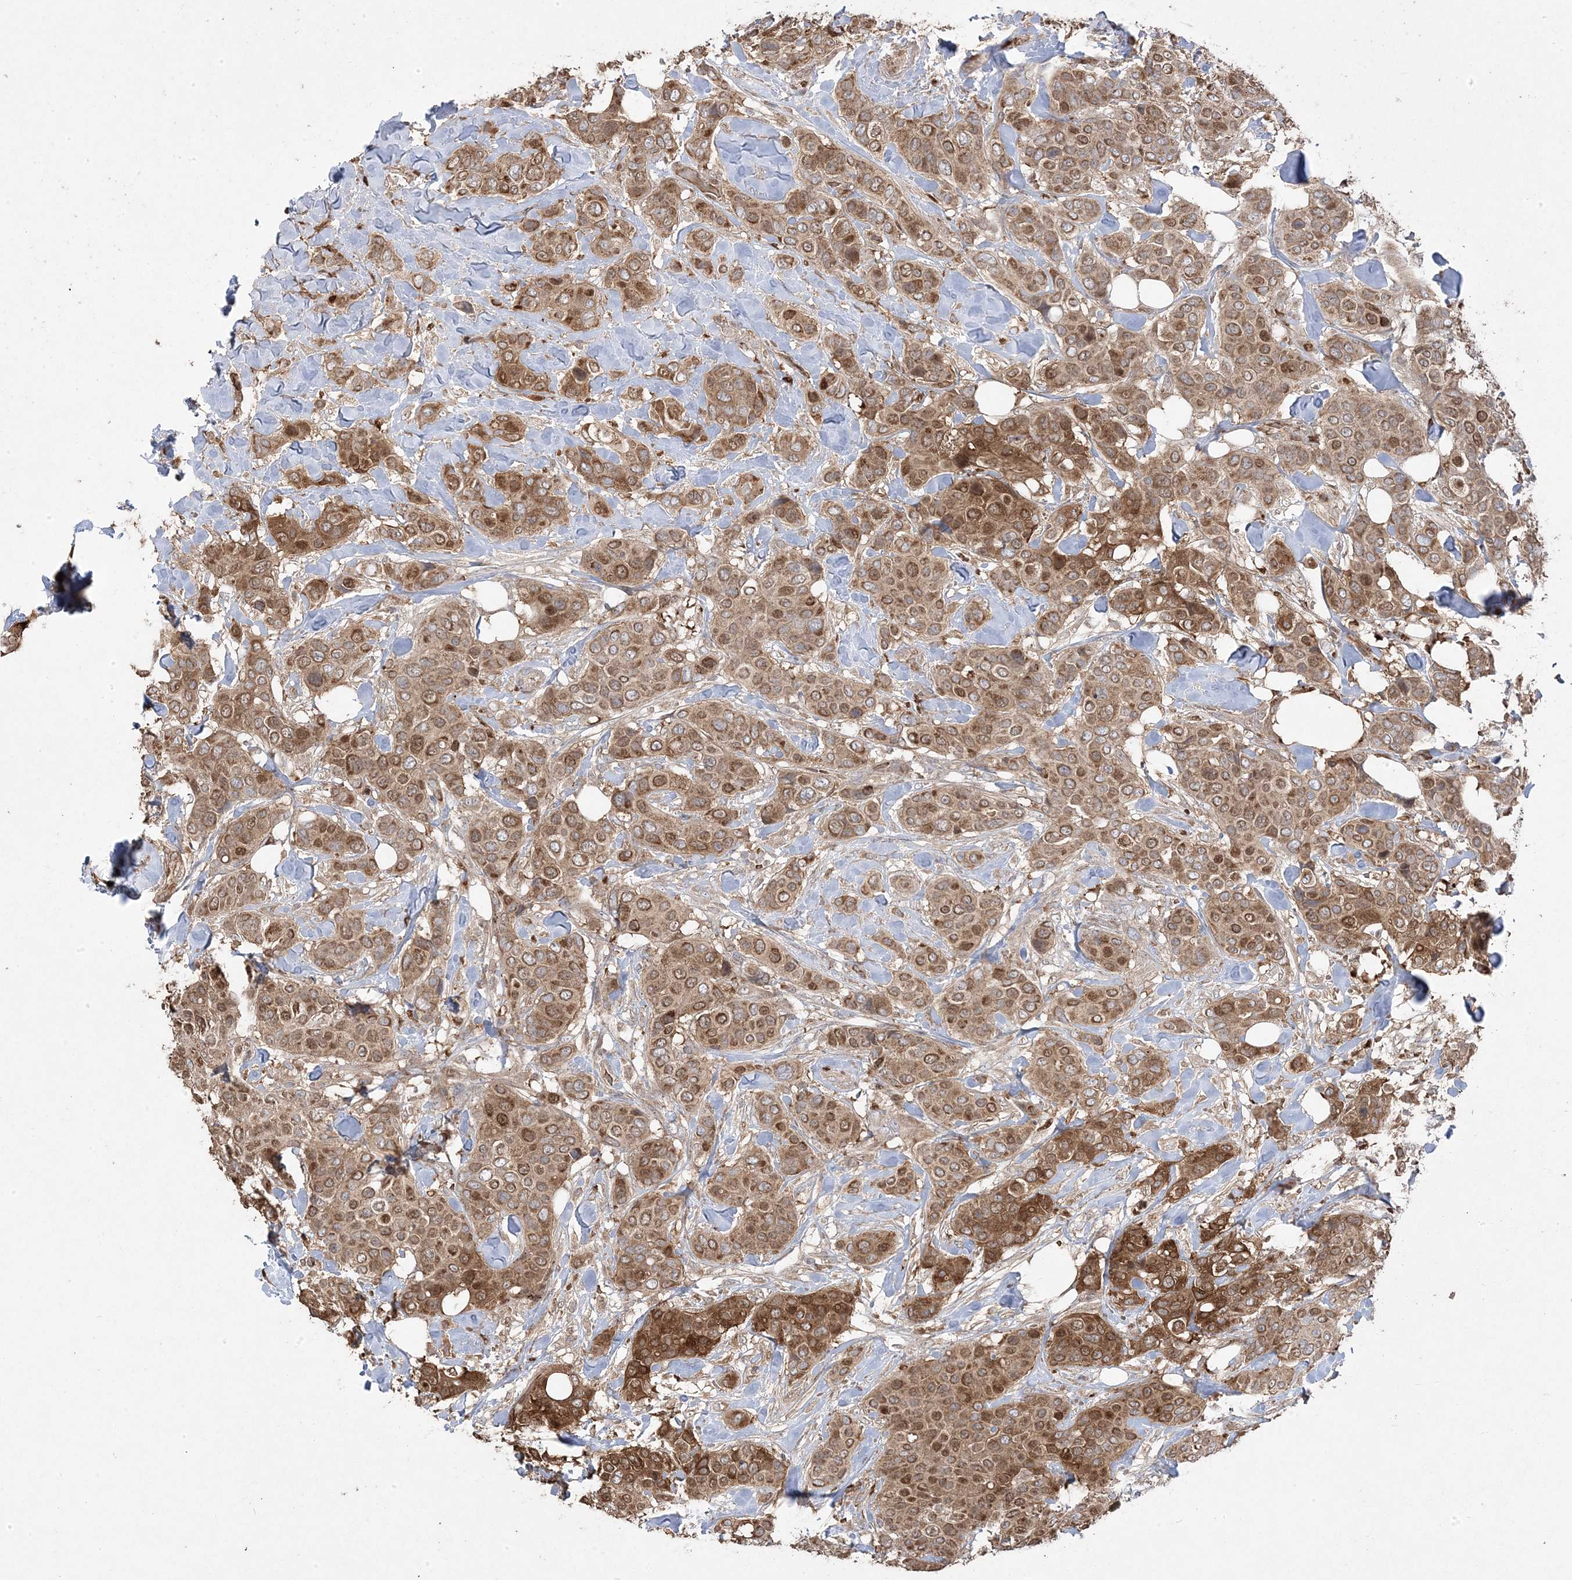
{"staining": {"intensity": "moderate", "quantity": ">75%", "location": "cytoplasmic/membranous"}, "tissue": "breast cancer", "cell_type": "Tumor cells", "image_type": "cancer", "snomed": [{"axis": "morphology", "description": "Lobular carcinoma"}, {"axis": "topography", "description": "Breast"}], "caption": "Moderate cytoplasmic/membranous expression for a protein is seen in about >75% of tumor cells of lobular carcinoma (breast) using immunohistochemistry.", "gene": "PPOX", "patient": {"sex": "female", "age": 51}}